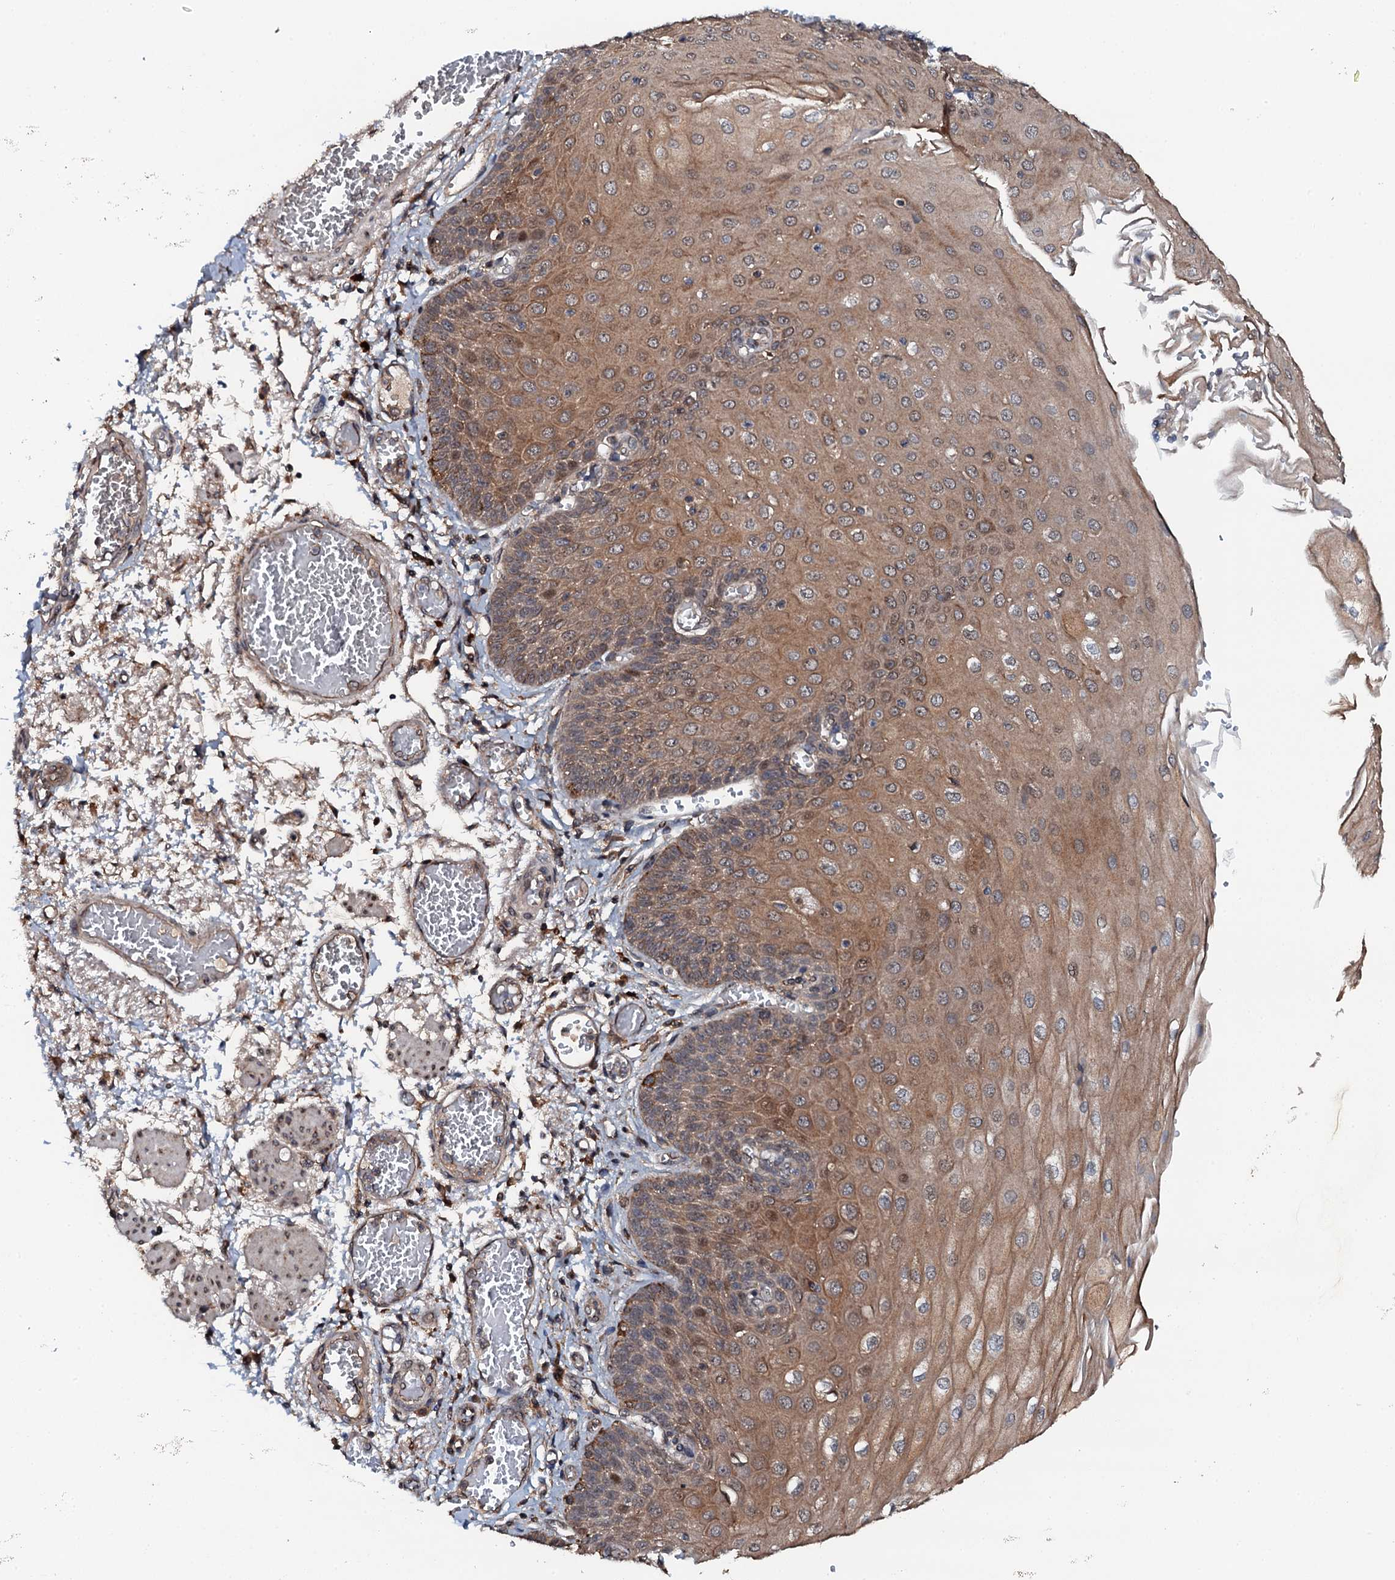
{"staining": {"intensity": "moderate", "quantity": ">75%", "location": "cytoplasmic/membranous"}, "tissue": "esophagus", "cell_type": "Squamous epithelial cells", "image_type": "normal", "snomed": [{"axis": "morphology", "description": "Normal tissue, NOS"}, {"axis": "topography", "description": "Esophagus"}], "caption": "High-power microscopy captured an immunohistochemistry (IHC) image of benign esophagus, revealing moderate cytoplasmic/membranous expression in approximately >75% of squamous epithelial cells. The staining was performed using DAB (3,3'-diaminobenzidine) to visualize the protein expression in brown, while the nuclei were stained in blue with hematoxylin (Magnification: 20x).", "gene": "FLYWCH1", "patient": {"sex": "male", "age": 81}}